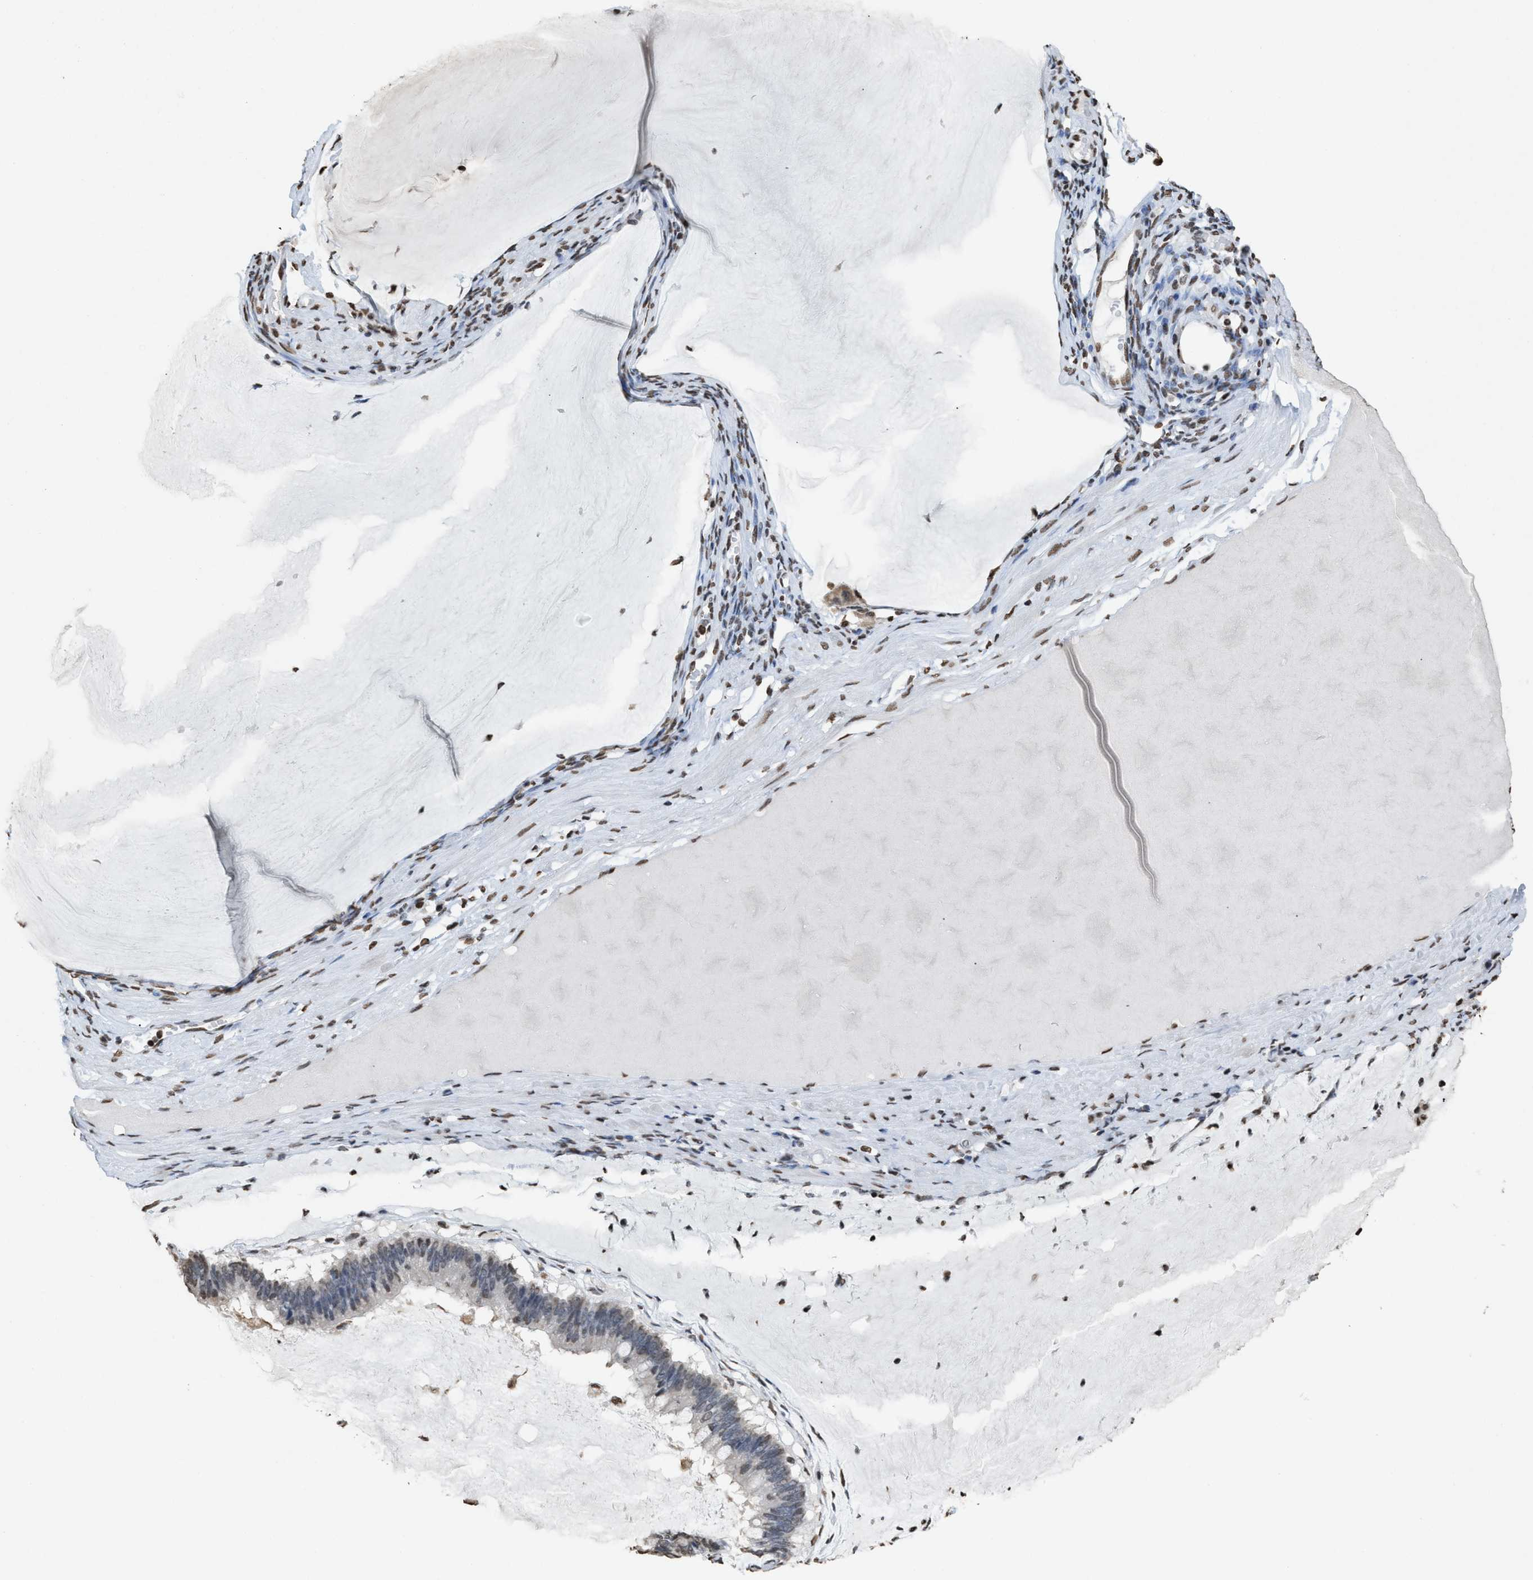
{"staining": {"intensity": "negative", "quantity": "none", "location": "none"}, "tissue": "ovarian cancer", "cell_type": "Tumor cells", "image_type": "cancer", "snomed": [{"axis": "morphology", "description": "Cystadenocarcinoma, mucinous, NOS"}, {"axis": "topography", "description": "Ovary"}], "caption": "Histopathology image shows no significant protein positivity in tumor cells of ovarian mucinous cystadenocarcinoma.", "gene": "NUP88", "patient": {"sex": "female", "age": 61}}